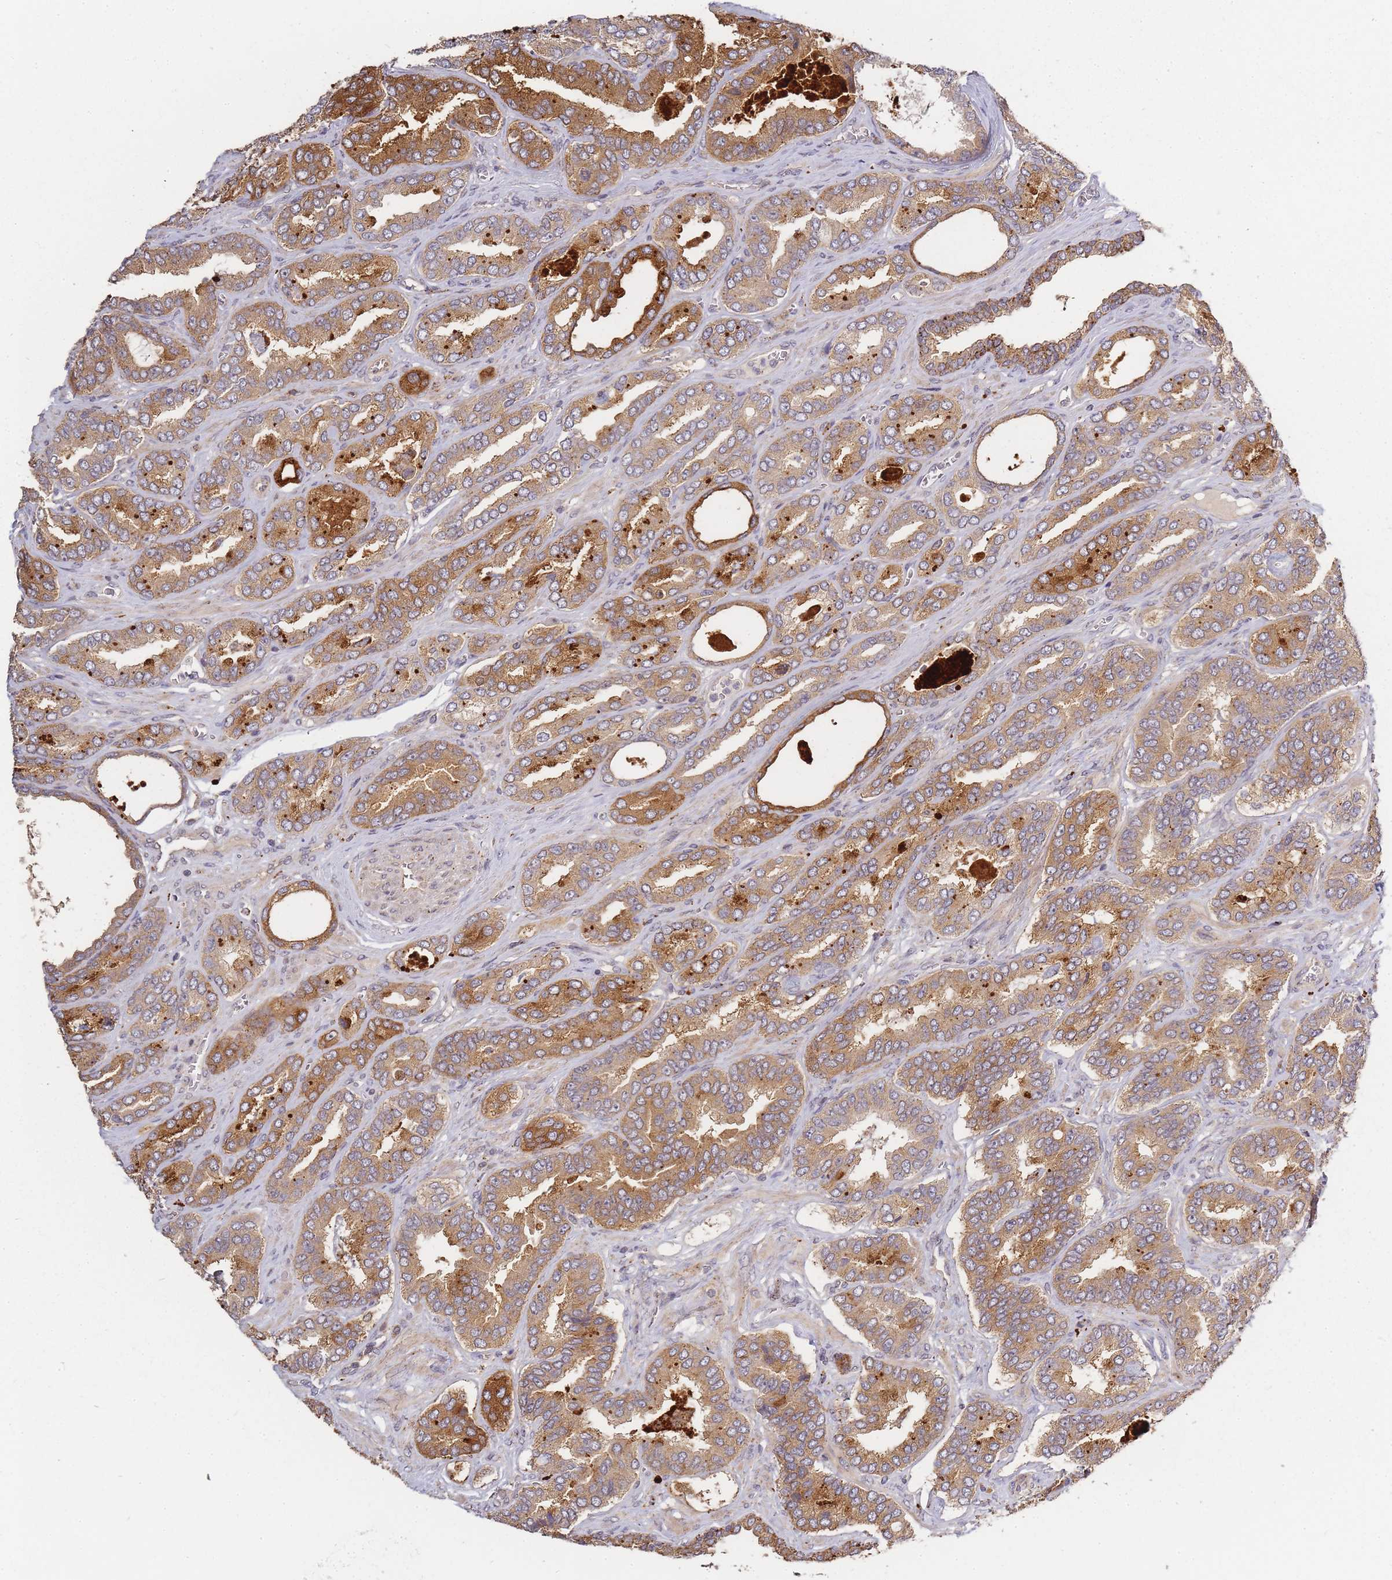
{"staining": {"intensity": "moderate", "quantity": ">75%", "location": "cytoplasmic/membranous"}, "tissue": "prostate cancer", "cell_type": "Tumor cells", "image_type": "cancer", "snomed": [{"axis": "morphology", "description": "Adenocarcinoma, High grade"}, {"axis": "topography", "description": "Prostate"}], "caption": "Immunohistochemistry of prostate cancer (high-grade adenocarcinoma) reveals medium levels of moderate cytoplasmic/membranous positivity in about >75% of tumor cells.", "gene": "ATG5", "patient": {"sex": "male", "age": 72}}